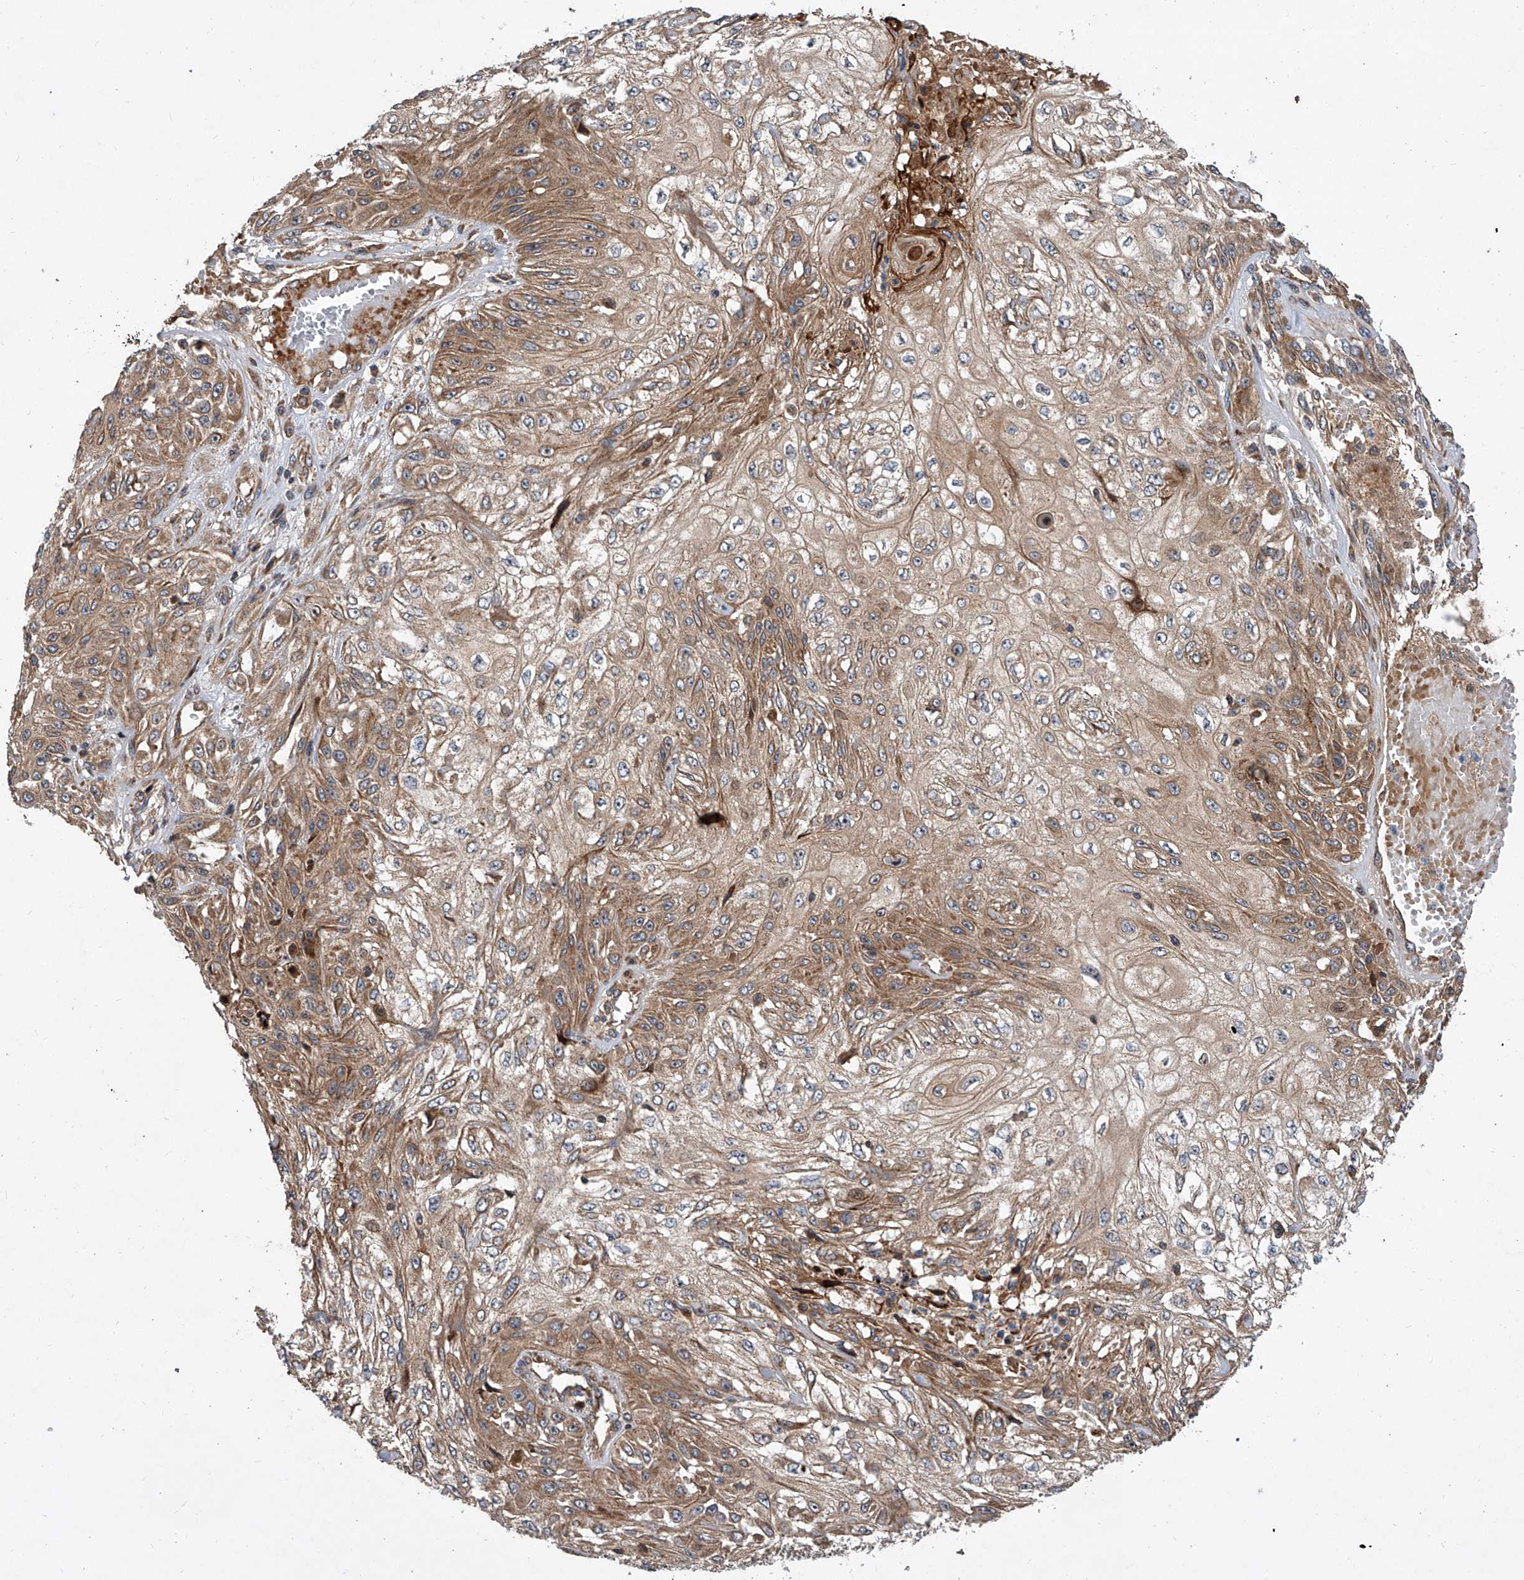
{"staining": {"intensity": "moderate", "quantity": "25%-75%", "location": "cytoplasmic/membranous"}, "tissue": "skin cancer", "cell_type": "Tumor cells", "image_type": "cancer", "snomed": [{"axis": "morphology", "description": "Squamous cell carcinoma, NOS"}, {"axis": "morphology", "description": "Squamous cell carcinoma, metastatic, NOS"}, {"axis": "topography", "description": "Skin"}, {"axis": "topography", "description": "Lymph node"}], "caption": "Protein expression by immunohistochemistry (IHC) exhibits moderate cytoplasmic/membranous positivity in about 25%-75% of tumor cells in metastatic squamous cell carcinoma (skin).", "gene": "USP47", "patient": {"sex": "male", "age": 75}}